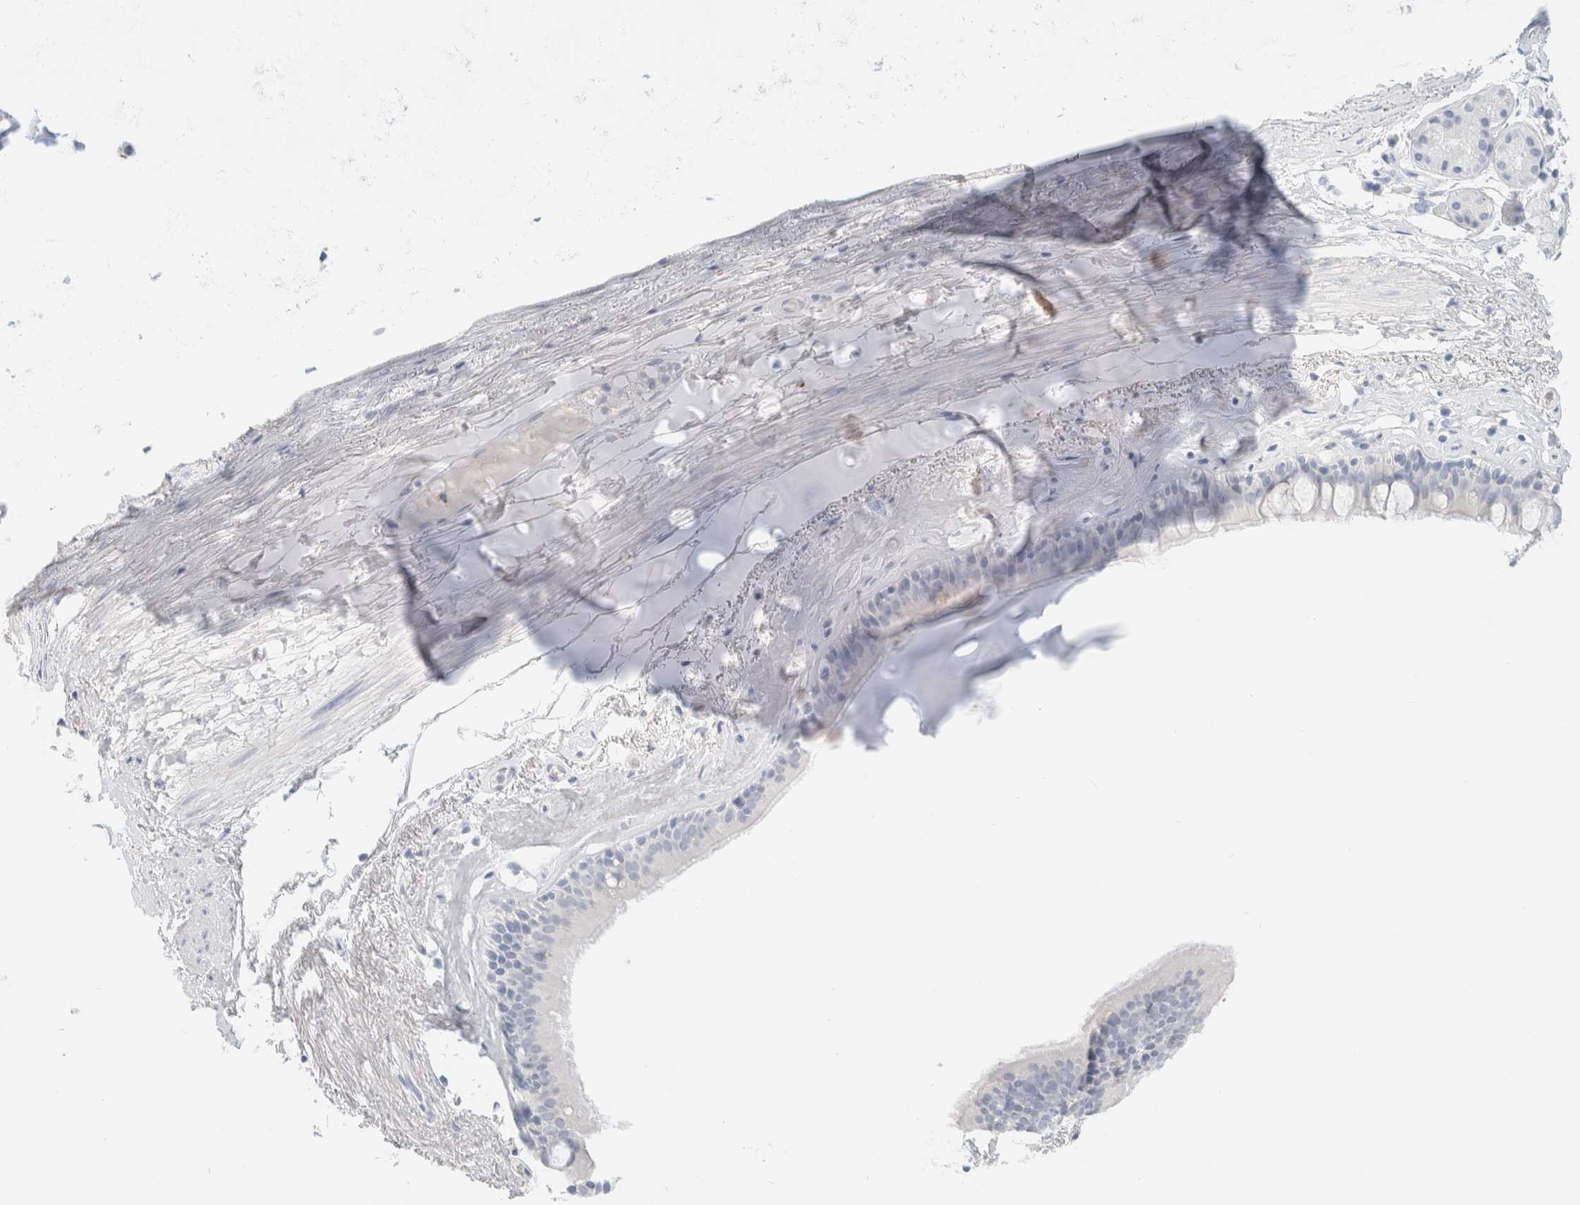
{"staining": {"intensity": "negative", "quantity": "none", "location": "none"}, "tissue": "bronchus", "cell_type": "Respiratory epithelial cells", "image_type": "normal", "snomed": [{"axis": "morphology", "description": "Normal tissue, NOS"}, {"axis": "topography", "description": "Cartilage tissue"}], "caption": "Immunohistochemistry (IHC) image of benign bronchus: human bronchus stained with DAB demonstrates no significant protein expression in respiratory epithelial cells.", "gene": "CPQ", "patient": {"sex": "female", "age": 63}}